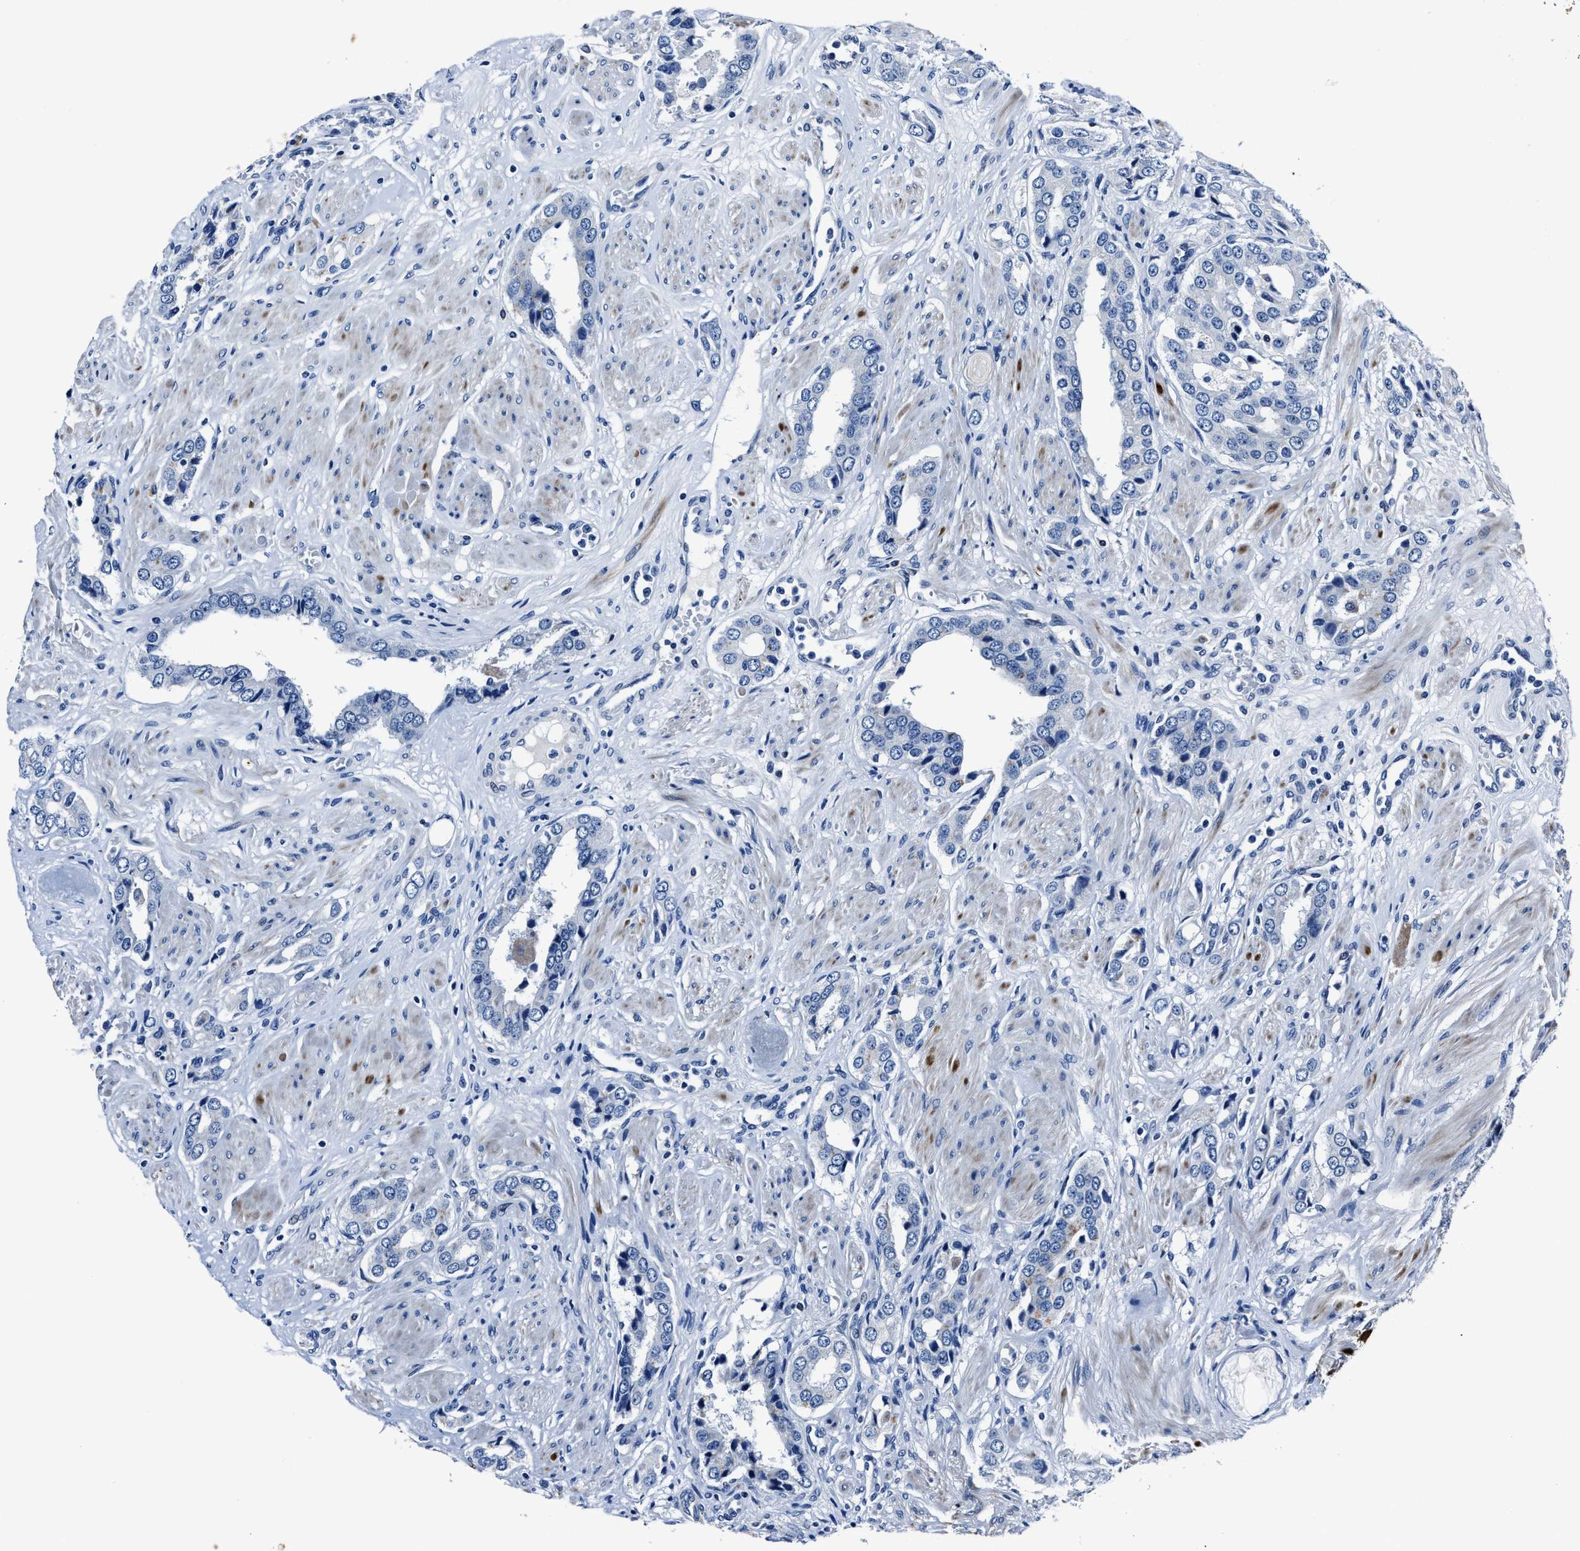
{"staining": {"intensity": "negative", "quantity": "none", "location": "none"}, "tissue": "prostate cancer", "cell_type": "Tumor cells", "image_type": "cancer", "snomed": [{"axis": "morphology", "description": "Adenocarcinoma, High grade"}, {"axis": "topography", "description": "Prostate"}], "caption": "Immunohistochemistry of human prostate cancer (high-grade adenocarcinoma) displays no expression in tumor cells.", "gene": "NACAD", "patient": {"sex": "male", "age": 52}}